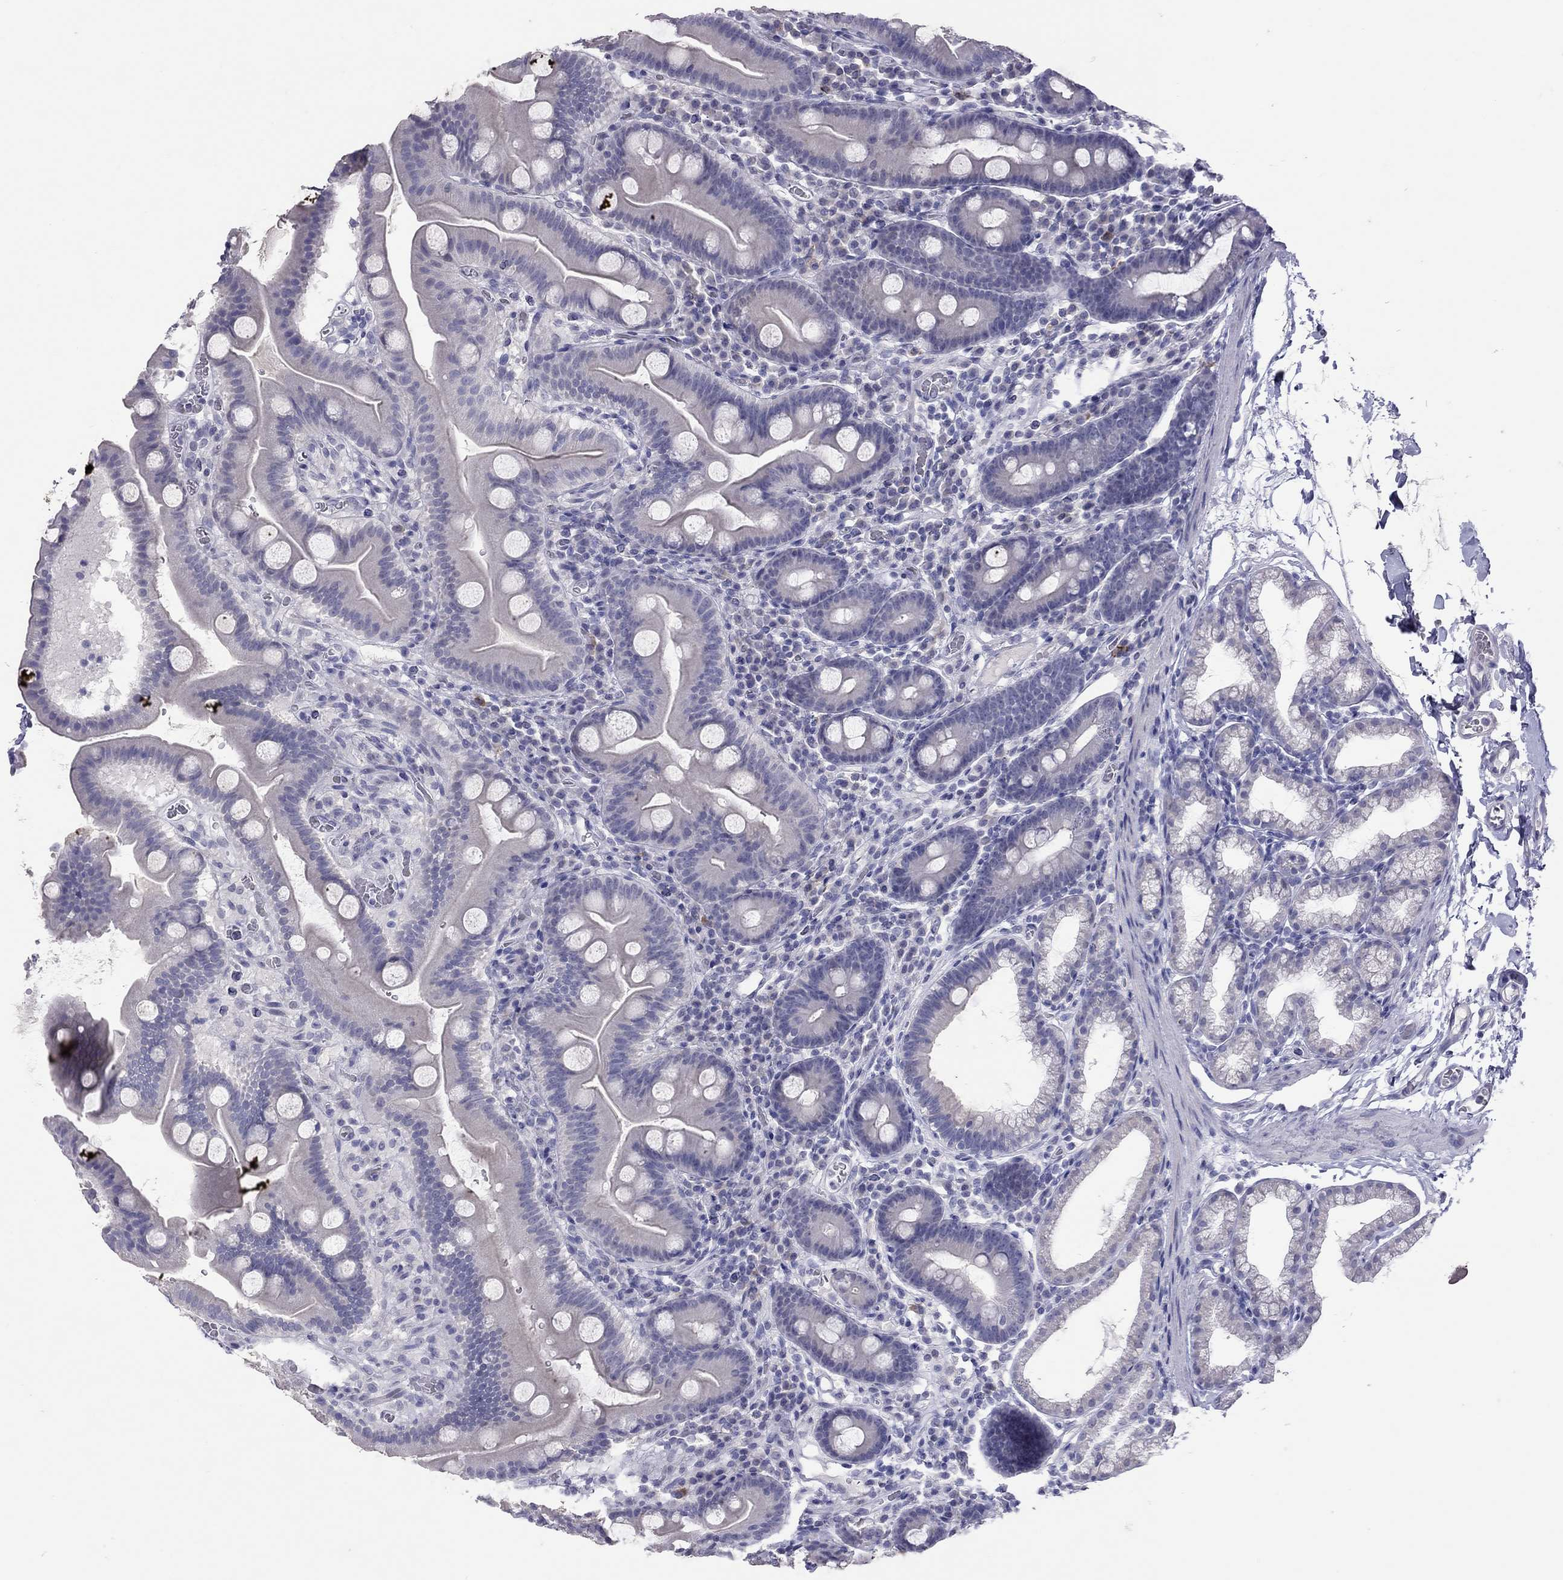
{"staining": {"intensity": "negative", "quantity": "none", "location": "none"}, "tissue": "duodenum", "cell_type": "Glandular cells", "image_type": "normal", "snomed": [{"axis": "morphology", "description": "Normal tissue, NOS"}, {"axis": "topography", "description": "Duodenum"}], "caption": "The image reveals no significant positivity in glandular cells of duodenum. (Immunohistochemistry (ihc), brightfield microscopy, high magnification).", "gene": "MUC16", "patient": {"sex": "male", "age": 59}}